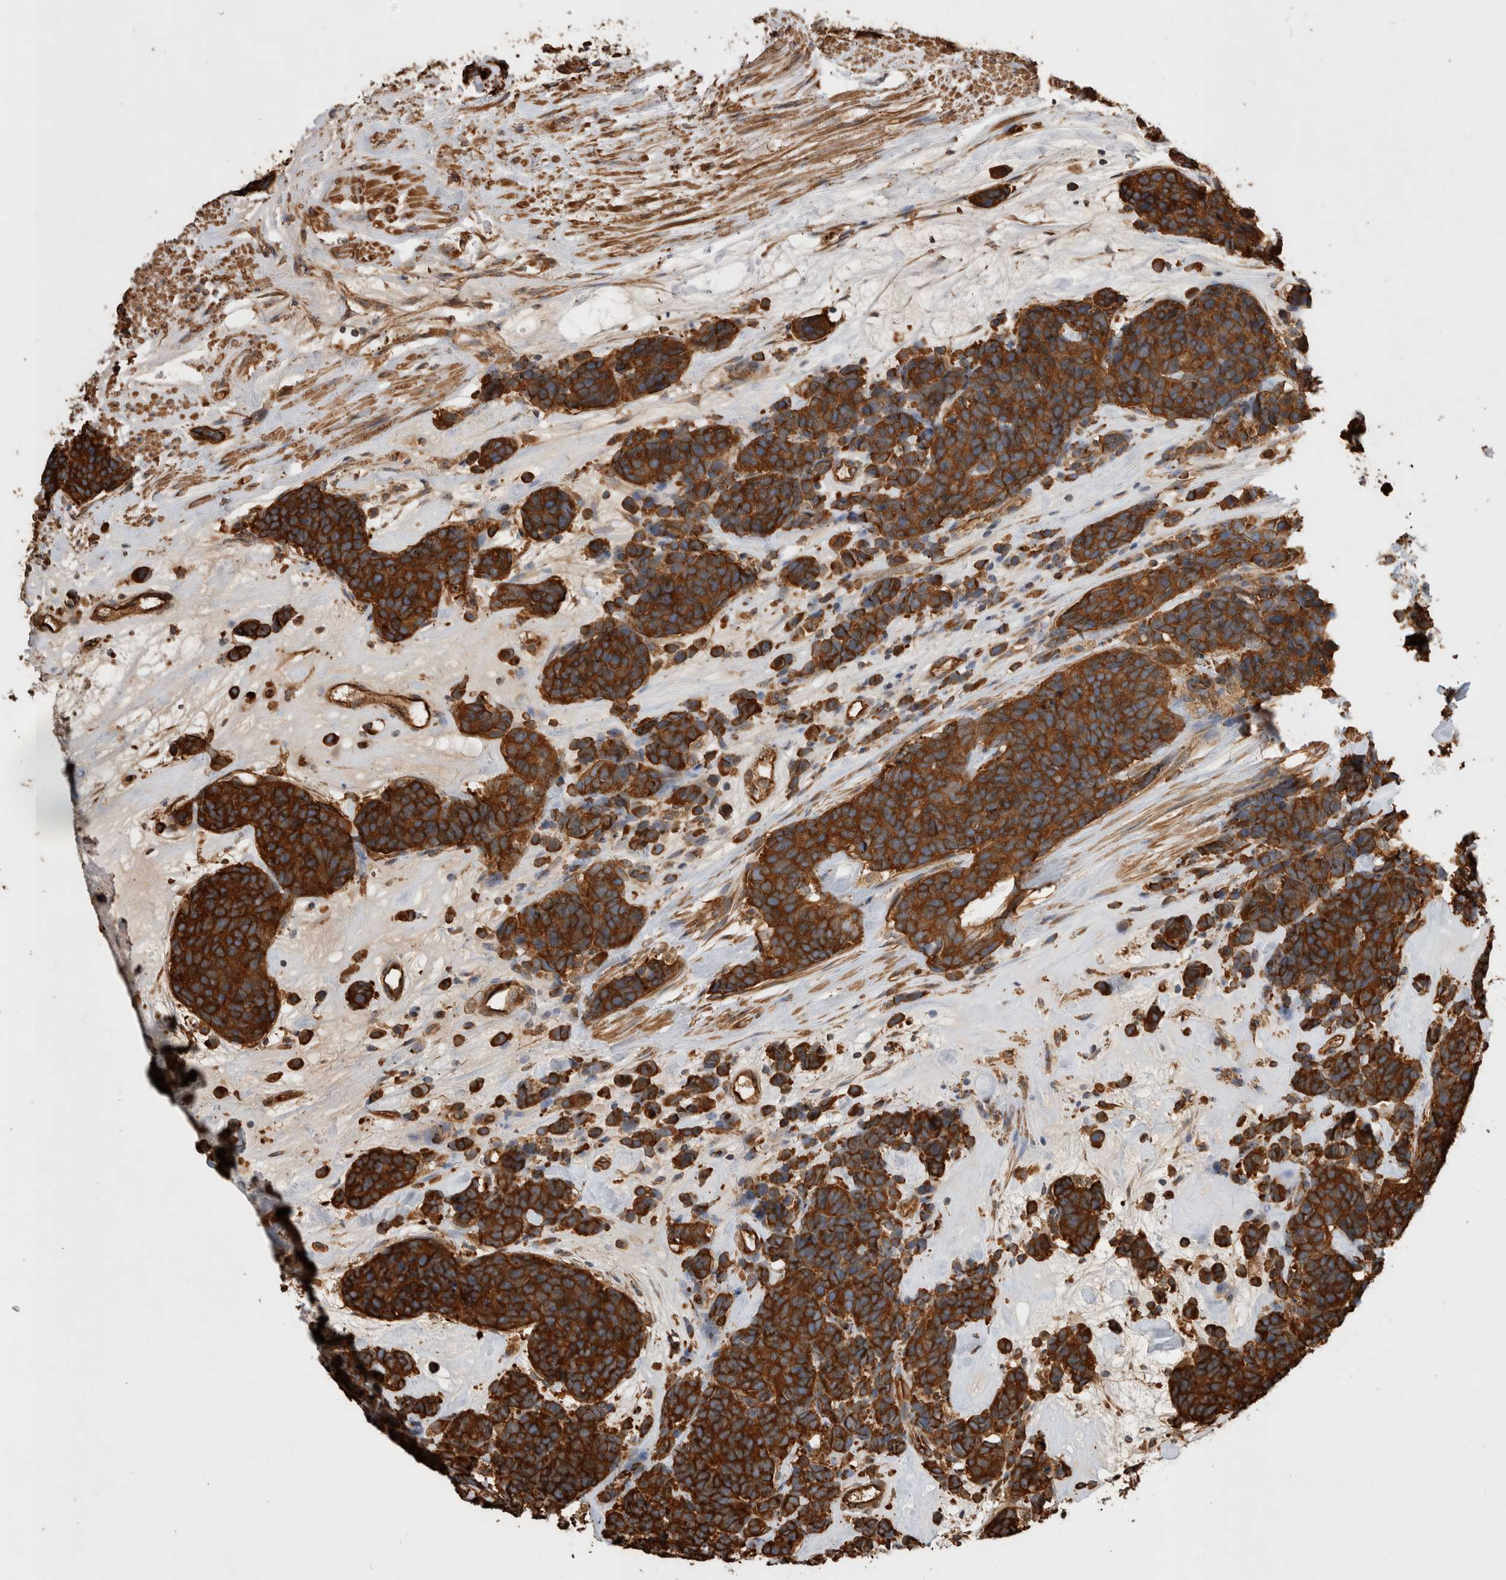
{"staining": {"intensity": "strong", "quantity": ">75%", "location": "cytoplasmic/membranous"}, "tissue": "carcinoid", "cell_type": "Tumor cells", "image_type": "cancer", "snomed": [{"axis": "morphology", "description": "Carcinoma, NOS"}, {"axis": "morphology", "description": "Carcinoid, malignant, NOS"}, {"axis": "topography", "description": "Urinary bladder"}], "caption": "This image displays immunohistochemistry staining of human carcinoma, with high strong cytoplasmic/membranous expression in about >75% of tumor cells.", "gene": "ZNF397", "patient": {"sex": "male", "age": 57}}